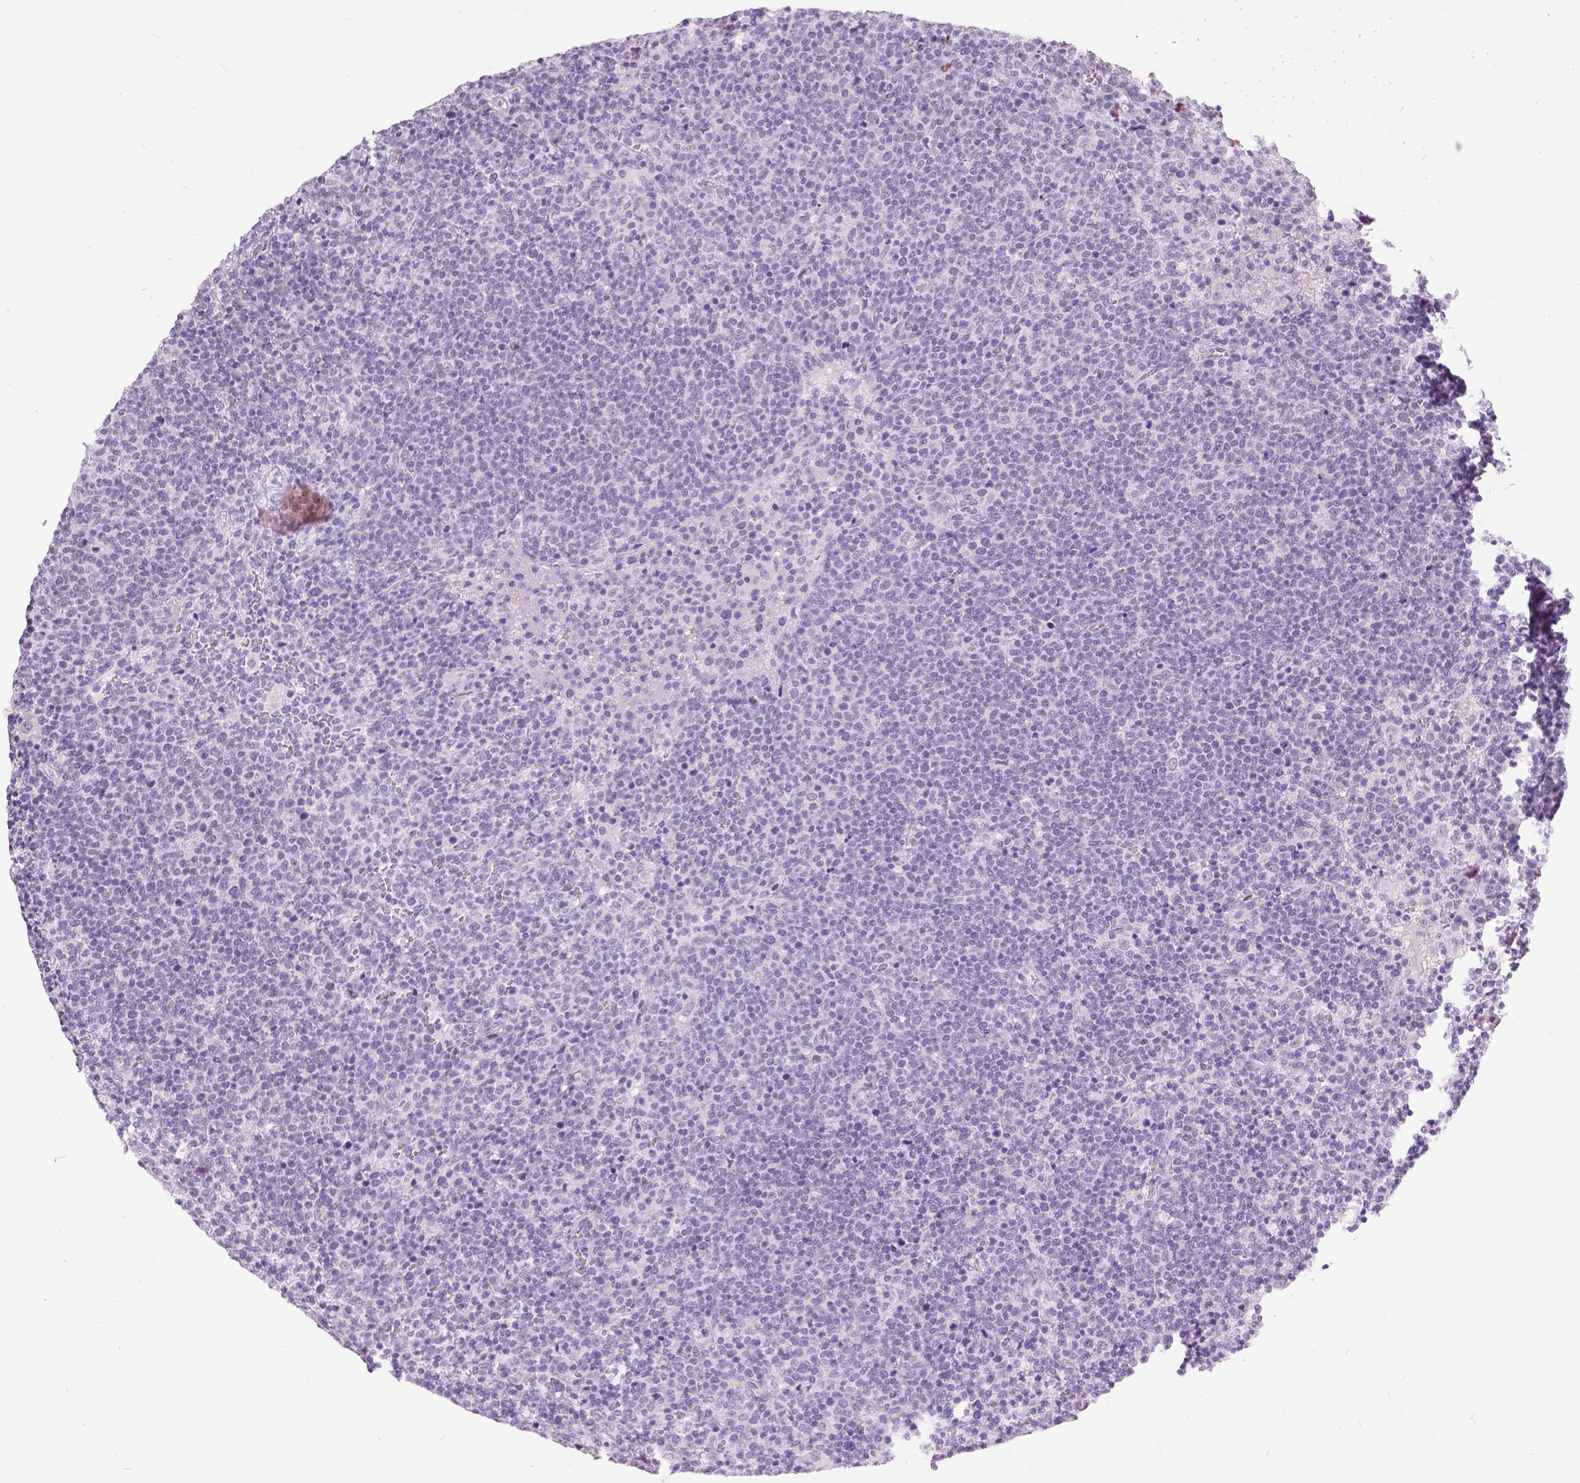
{"staining": {"intensity": "negative", "quantity": "none", "location": "none"}, "tissue": "lymphoma", "cell_type": "Tumor cells", "image_type": "cancer", "snomed": [{"axis": "morphology", "description": "Malignant lymphoma, non-Hodgkin's type, High grade"}, {"axis": "topography", "description": "Lymph node"}], "caption": "Malignant lymphoma, non-Hodgkin's type (high-grade) stained for a protein using immunohistochemistry (IHC) exhibits no expression tumor cells.", "gene": "MYOM1", "patient": {"sex": "male", "age": 61}}